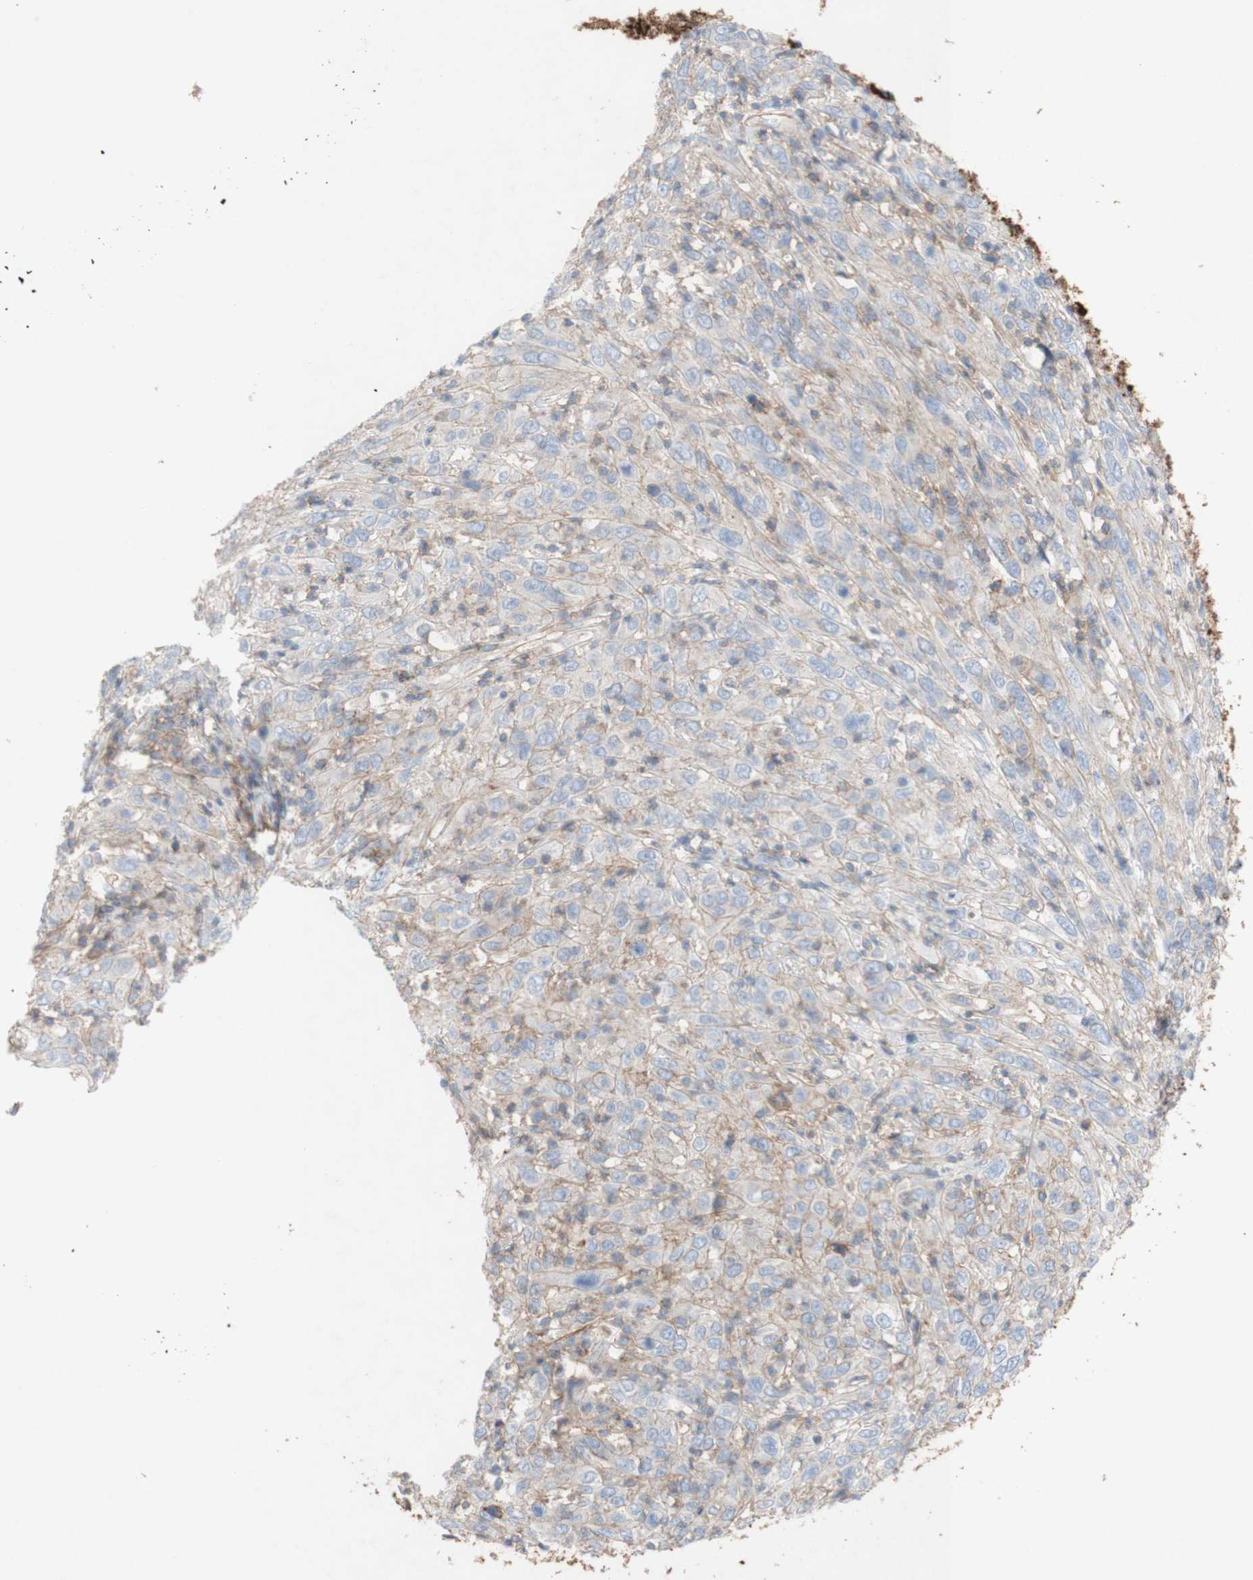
{"staining": {"intensity": "weak", "quantity": "<25%", "location": "cytoplasmic/membranous"}, "tissue": "cervical cancer", "cell_type": "Tumor cells", "image_type": "cancer", "snomed": [{"axis": "morphology", "description": "Squamous cell carcinoma, NOS"}, {"axis": "topography", "description": "Cervix"}], "caption": "Image shows no significant protein positivity in tumor cells of cervical cancer.", "gene": "ATP2A3", "patient": {"sex": "female", "age": 46}}